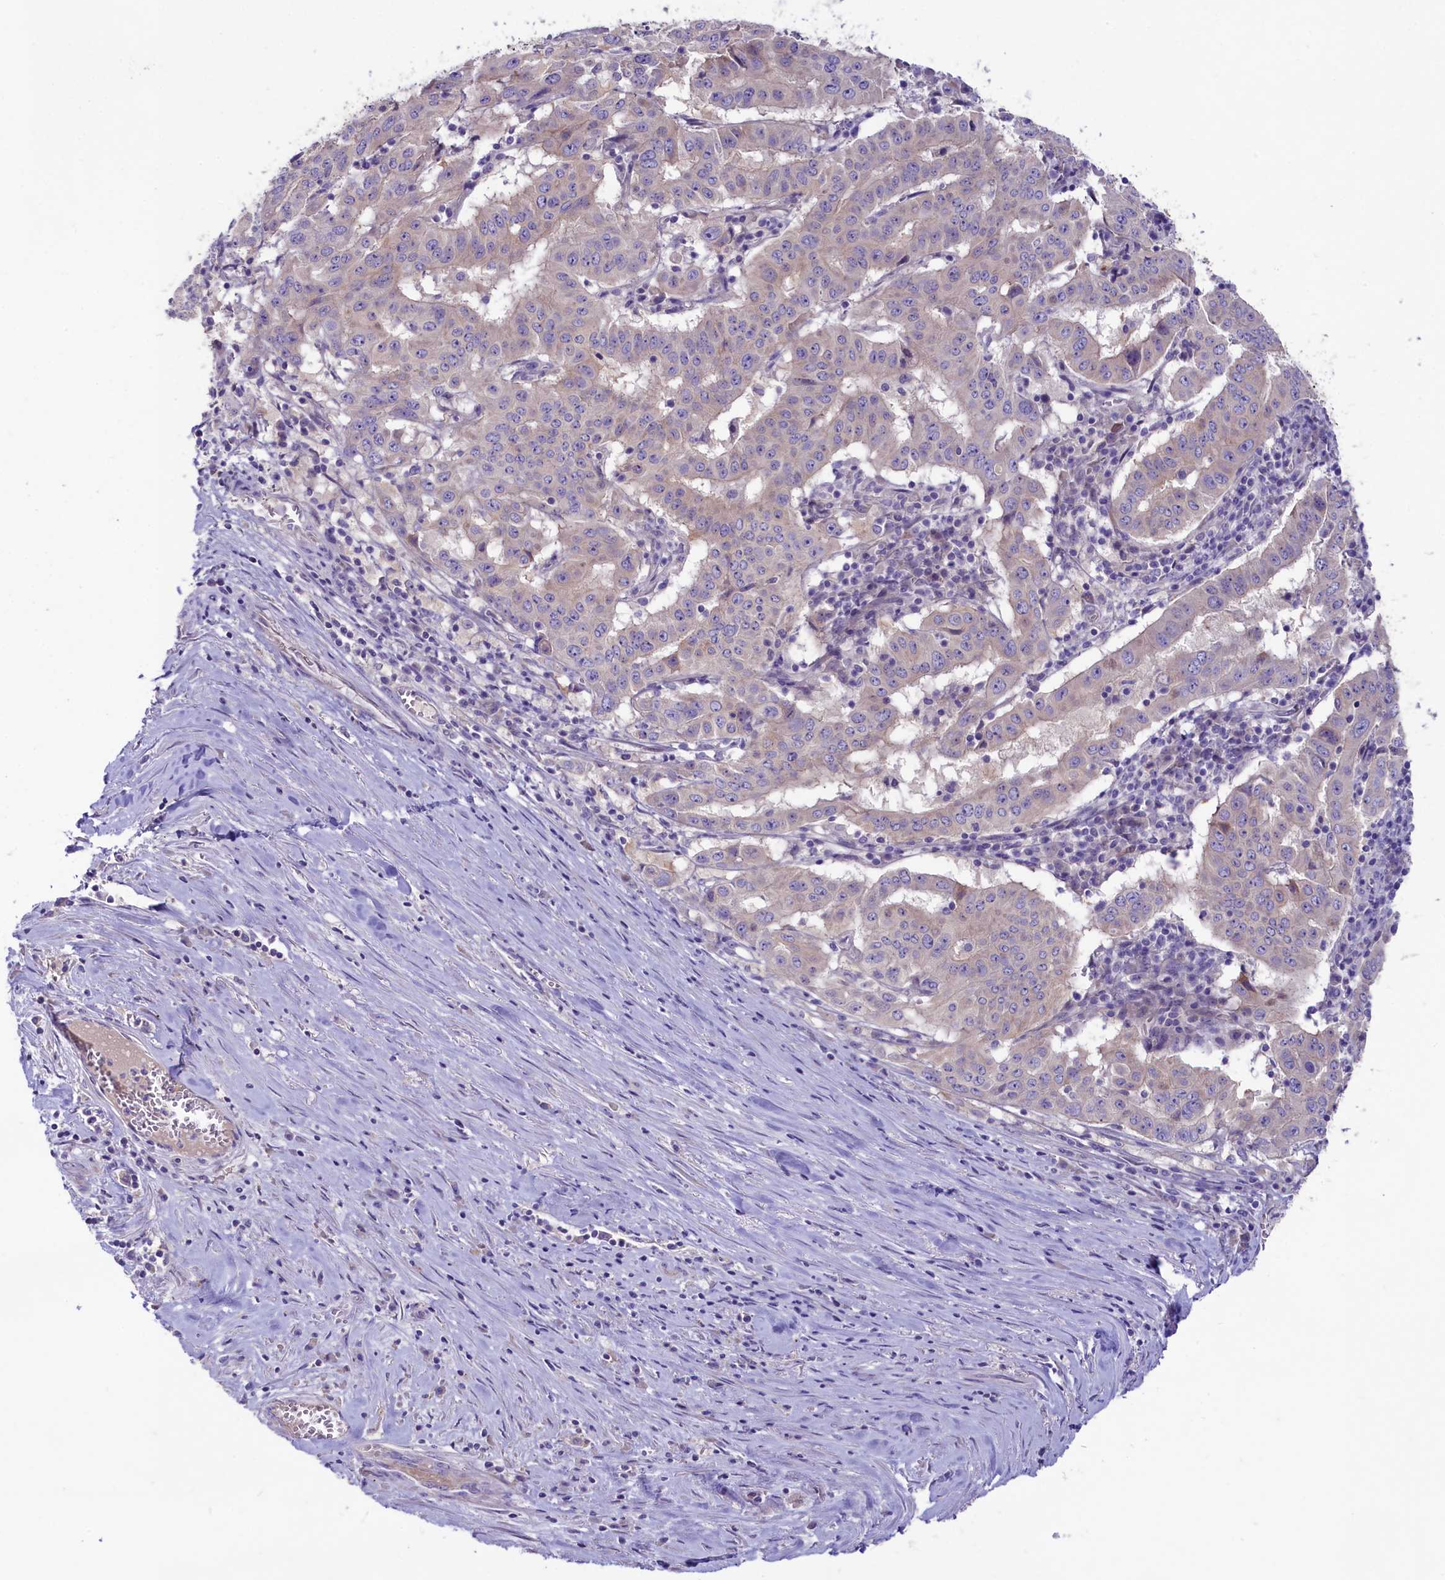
{"staining": {"intensity": "negative", "quantity": "none", "location": "none"}, "tissue": "pancreatic cancer", "cell_type": "Tumor cells", "image_type": "cancer", "snomed": [{"axis": "morphology", "description": "Adenocarcinoma, NOS"}, {"axis": "topography", "description": "Pancreas"}], "caption": "Tumor cells show no significant protein expression in pancreatic cancer (adenocarcinoma).", "gene": "CD99L2", "patient": {"sex": "male", "age": 63}}